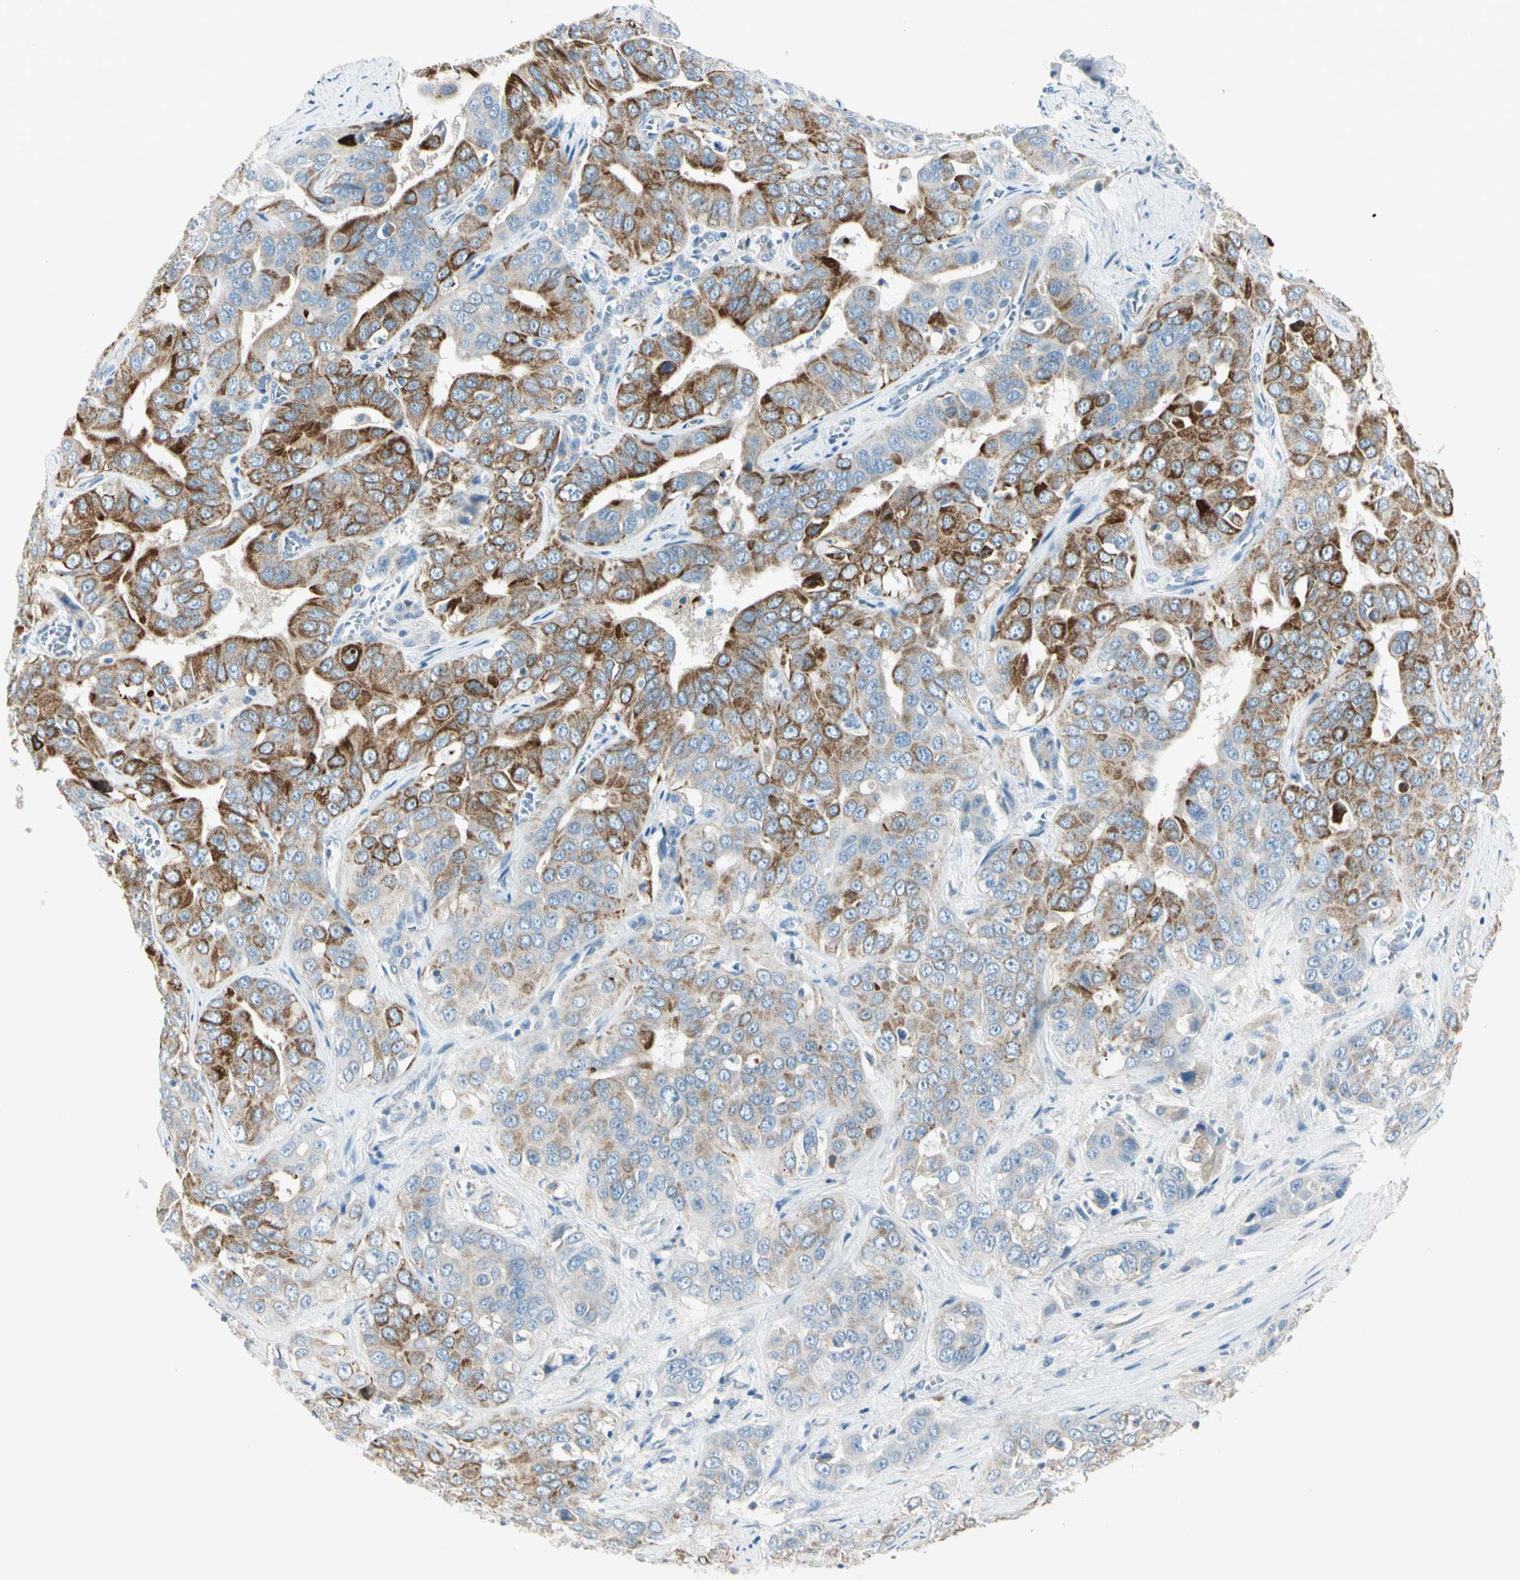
{"staining": {"intensity": "strong", "quantity": "25%-75%", "location": "cytoplasmic/membranous"}, "tissue": "liver cancer", "cell_type": "Tumor cells", "image_type": "cancer", "snomed": [{"axis": "morphology", "description": "Cholangiocarcinoma"}, {"axis": "topography", "description": "Liver"}], "caption": "This micrograph reveals immunohistochemistry (IHC) staining of cholangiocarcinoma (liver), with high strong cytoplasmic/membranous positivity in about 25%-75% of tumor cells.", "gene": "SLC6A15", "patient": {"sex": "female", "age": 52}}